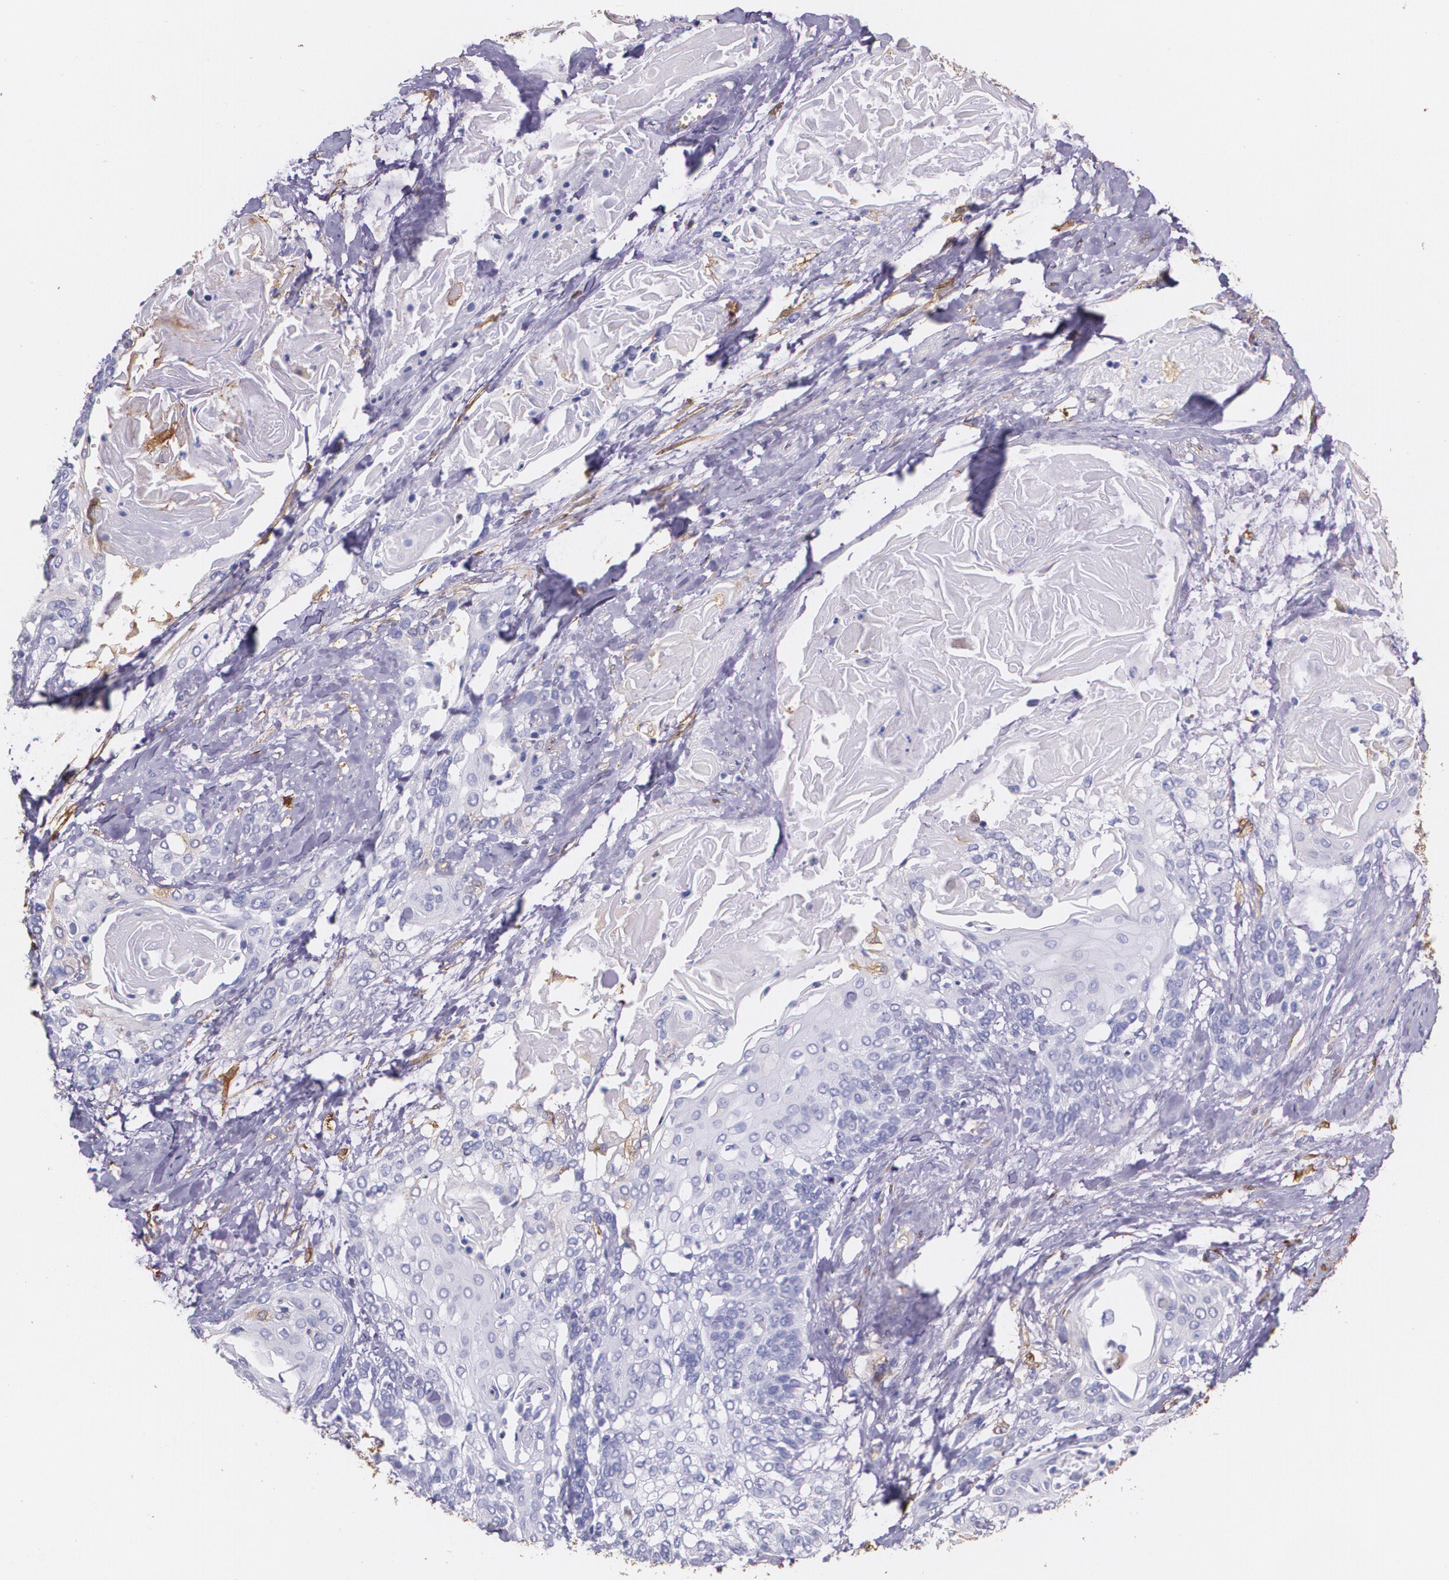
{"staining": {"intensity": "negative", "quantity": "none", "location": "none"}, "tissue": "cervical cancer", "cell_type": "Tumor cells", "image_type": "cancer", "snomed": [{"axis": "morphology", "description": "Squamous cell carcinoma, NOS"}, {"axis": "topography", "description": "Cervix"}], "caption": "Immunohistochemistry (IHC) photomicrograph of neoplastic tissue: human cervical squamous cell carcinoma stained with DAB exhibits no significant protein expression in tumor cells.", "gene": "MMP2", "patient": {"sex": "female", "age": 57}}